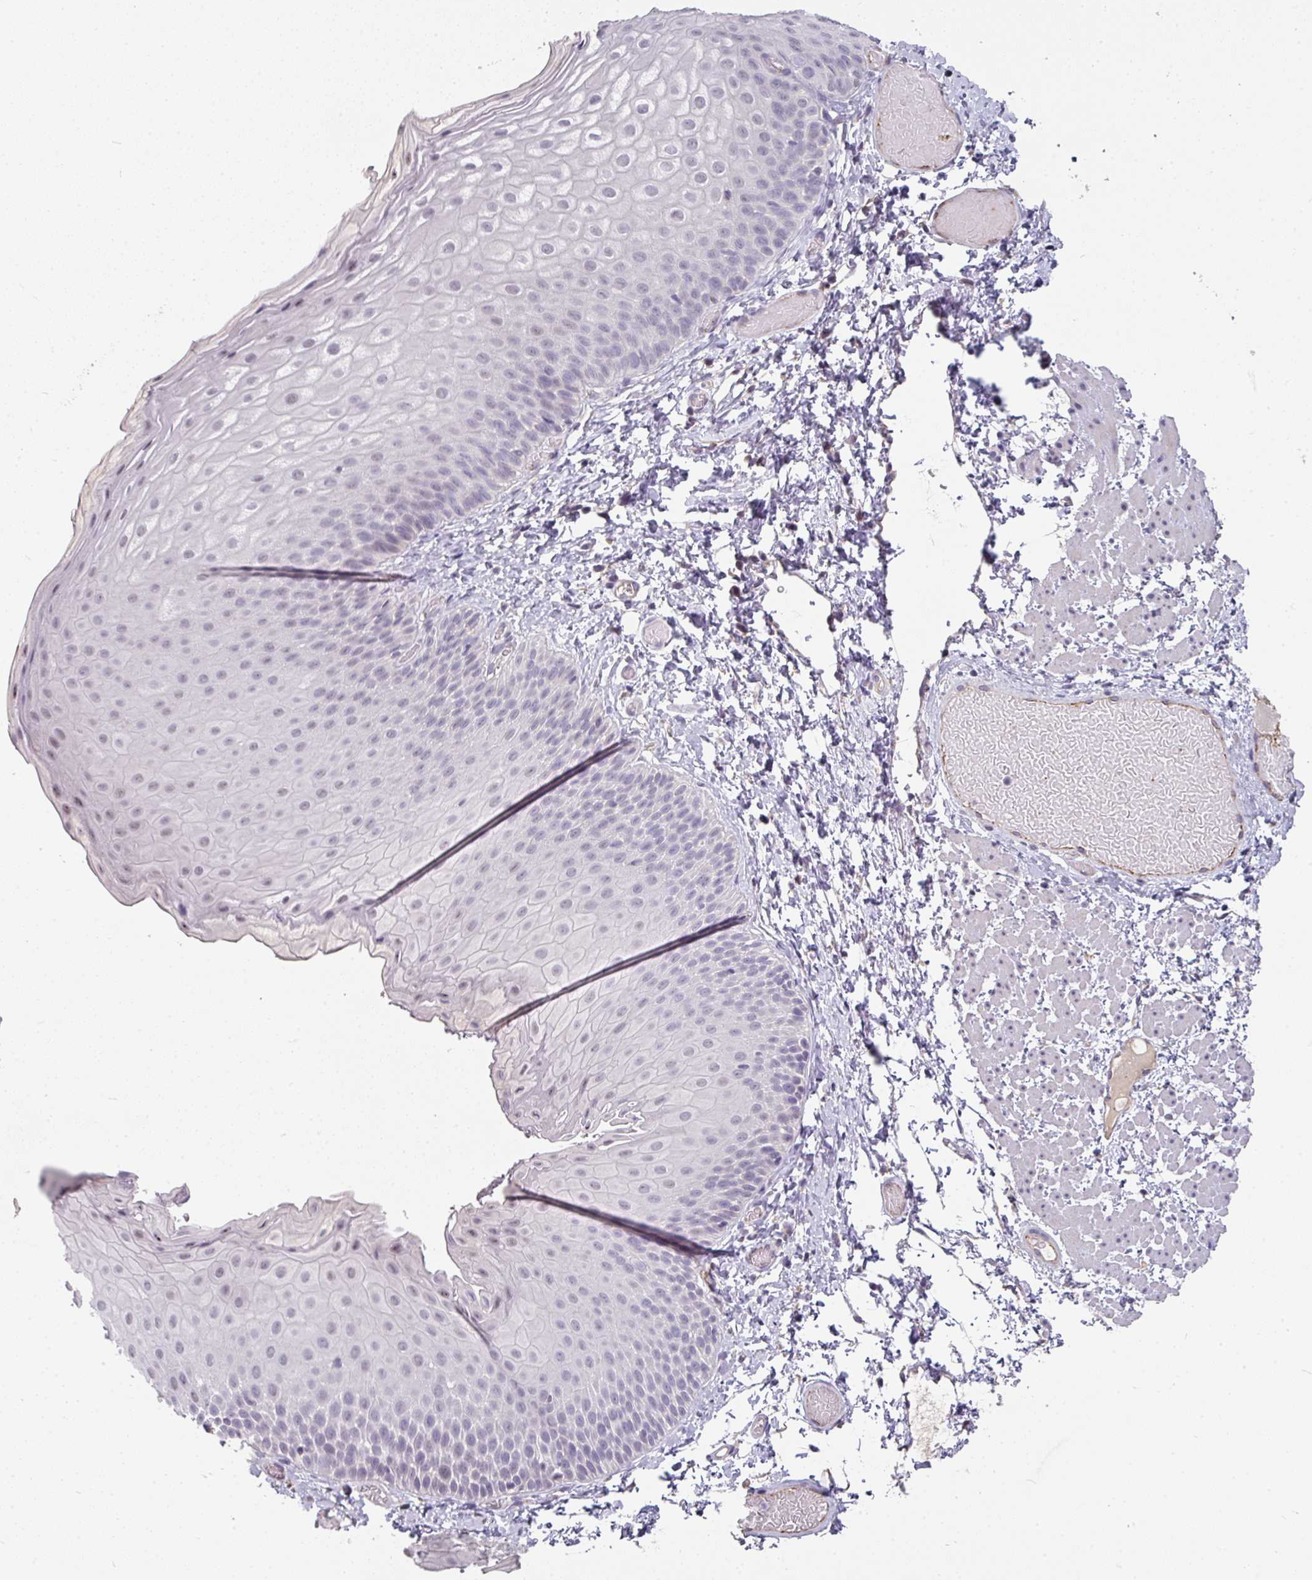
{"staining": {"intensity": "weak", "quantity": "<25%", "location": "nuclear"}, "tissue": "skin", "cell_type": "Epidermal cells", "image_type": "normal", "snomed": [{"axis": "morphology", "description": "Normal tissue, NOS"}, {"axis": "topography", "description": "Anal"}], "caption": "IHC micrograph of benign skin stained for a protein (brown), which exhibits no expression in epidermal cells. (Immunohistochemistry (ihc), brightfield microscopy, high magnification).", "gene": "SIDT2", "patient": {"sex": "female", "age": 40}}